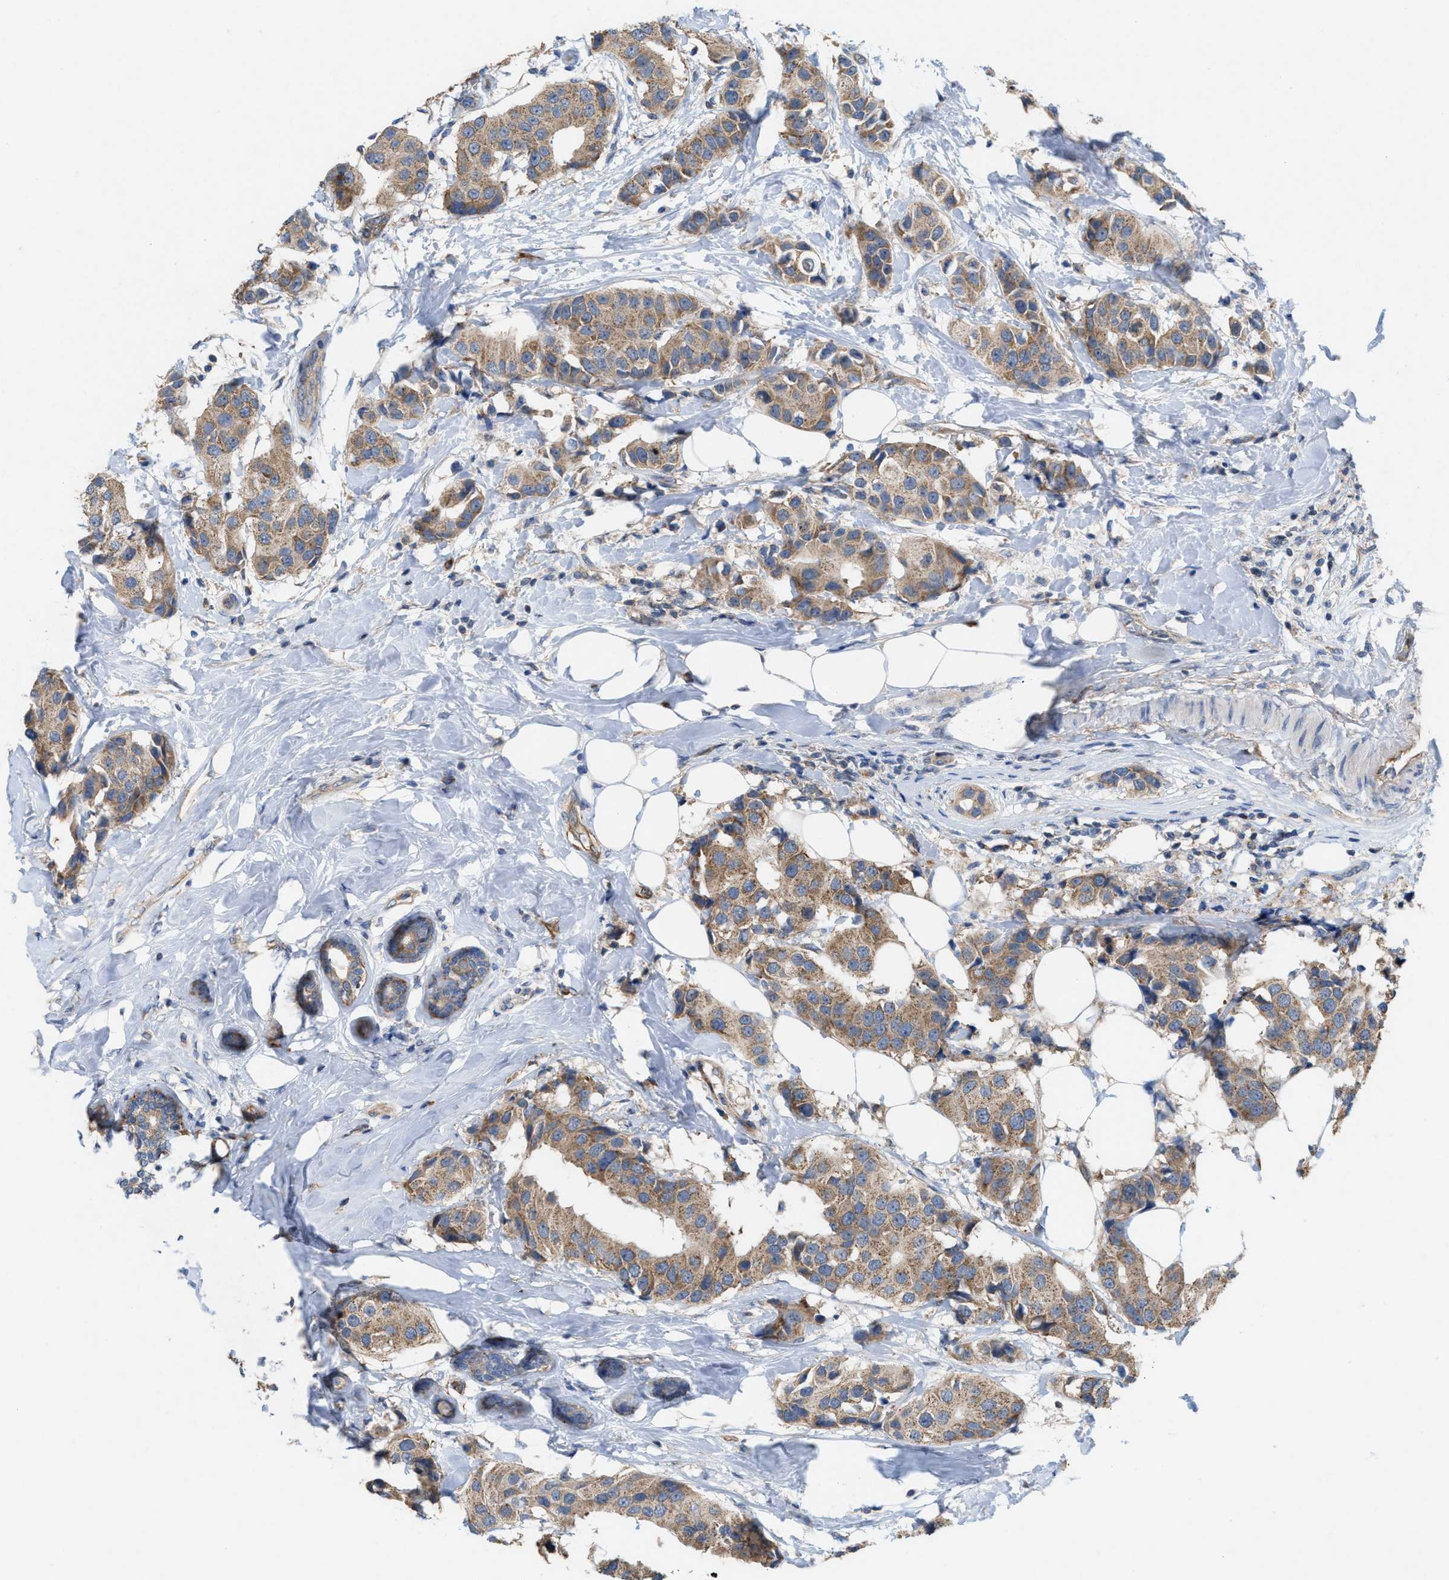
{"staining": {"intensity": "moderate", "quantity": ">75%", "location": "cytoplasmic/membranous"}, "tissue": "breast cancer", "cell_type": "Tumor cells", "image_type": "cancer", "snomed": [{"axis": "morphology", "description": "Normal tissue, NOS"}, {"axis": "morphology", "description": "Duct carcinoma"}, {"axis": "topography", "description": "Breast"}], "caption": "Moderate cytoplasmic/membranous staining is seen in approximately >75% of tumor cells in breast cancer.", "gene": "UBAP2", "patient": {"sex": "female", "age": 39}}